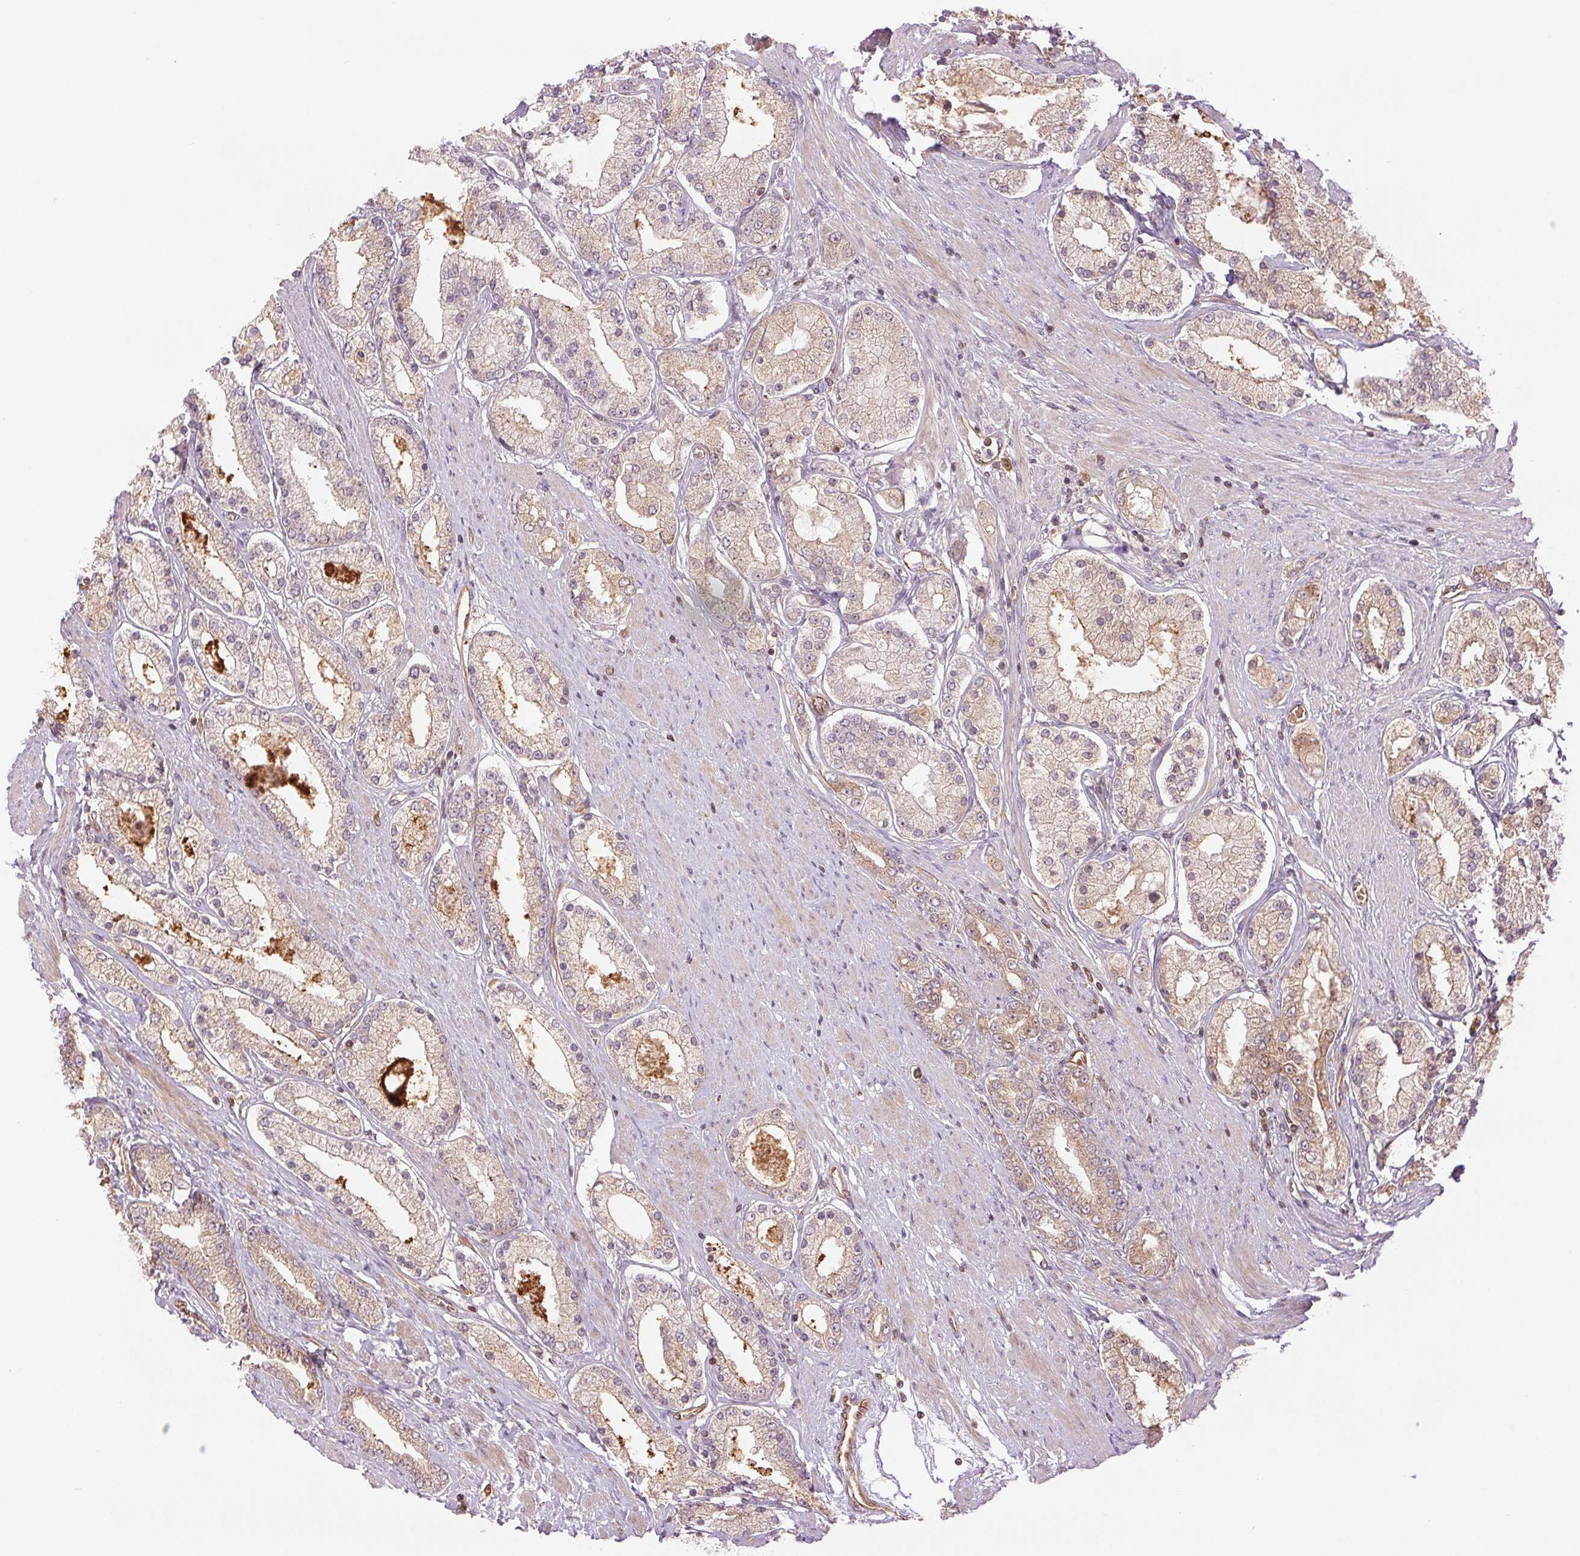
{"staining": {"intensity": "negative", "quantity": "none", "location": "none"}, "tissue": "prostate cancer", "cell_type": "Tumor cells", "image_type": "cancer", "snomed": [{"axis": "morphology", "description": "Adenocarcinoma, High grade"}, {"axis": "topography", "description": "Prostate"}], "caption": "Prostate cancer was stained to show a protein in brown. There is no significant expression in tumor cells. The staining was performed using DAB (3,3'-diaminobenzidine) to visualize the protein expression in brown, while the nuclei were stained in blue with hematoxylin (Magnification: 20x).", "gene": "STARD7", "patient": {"sex": "male", "age": 67}}